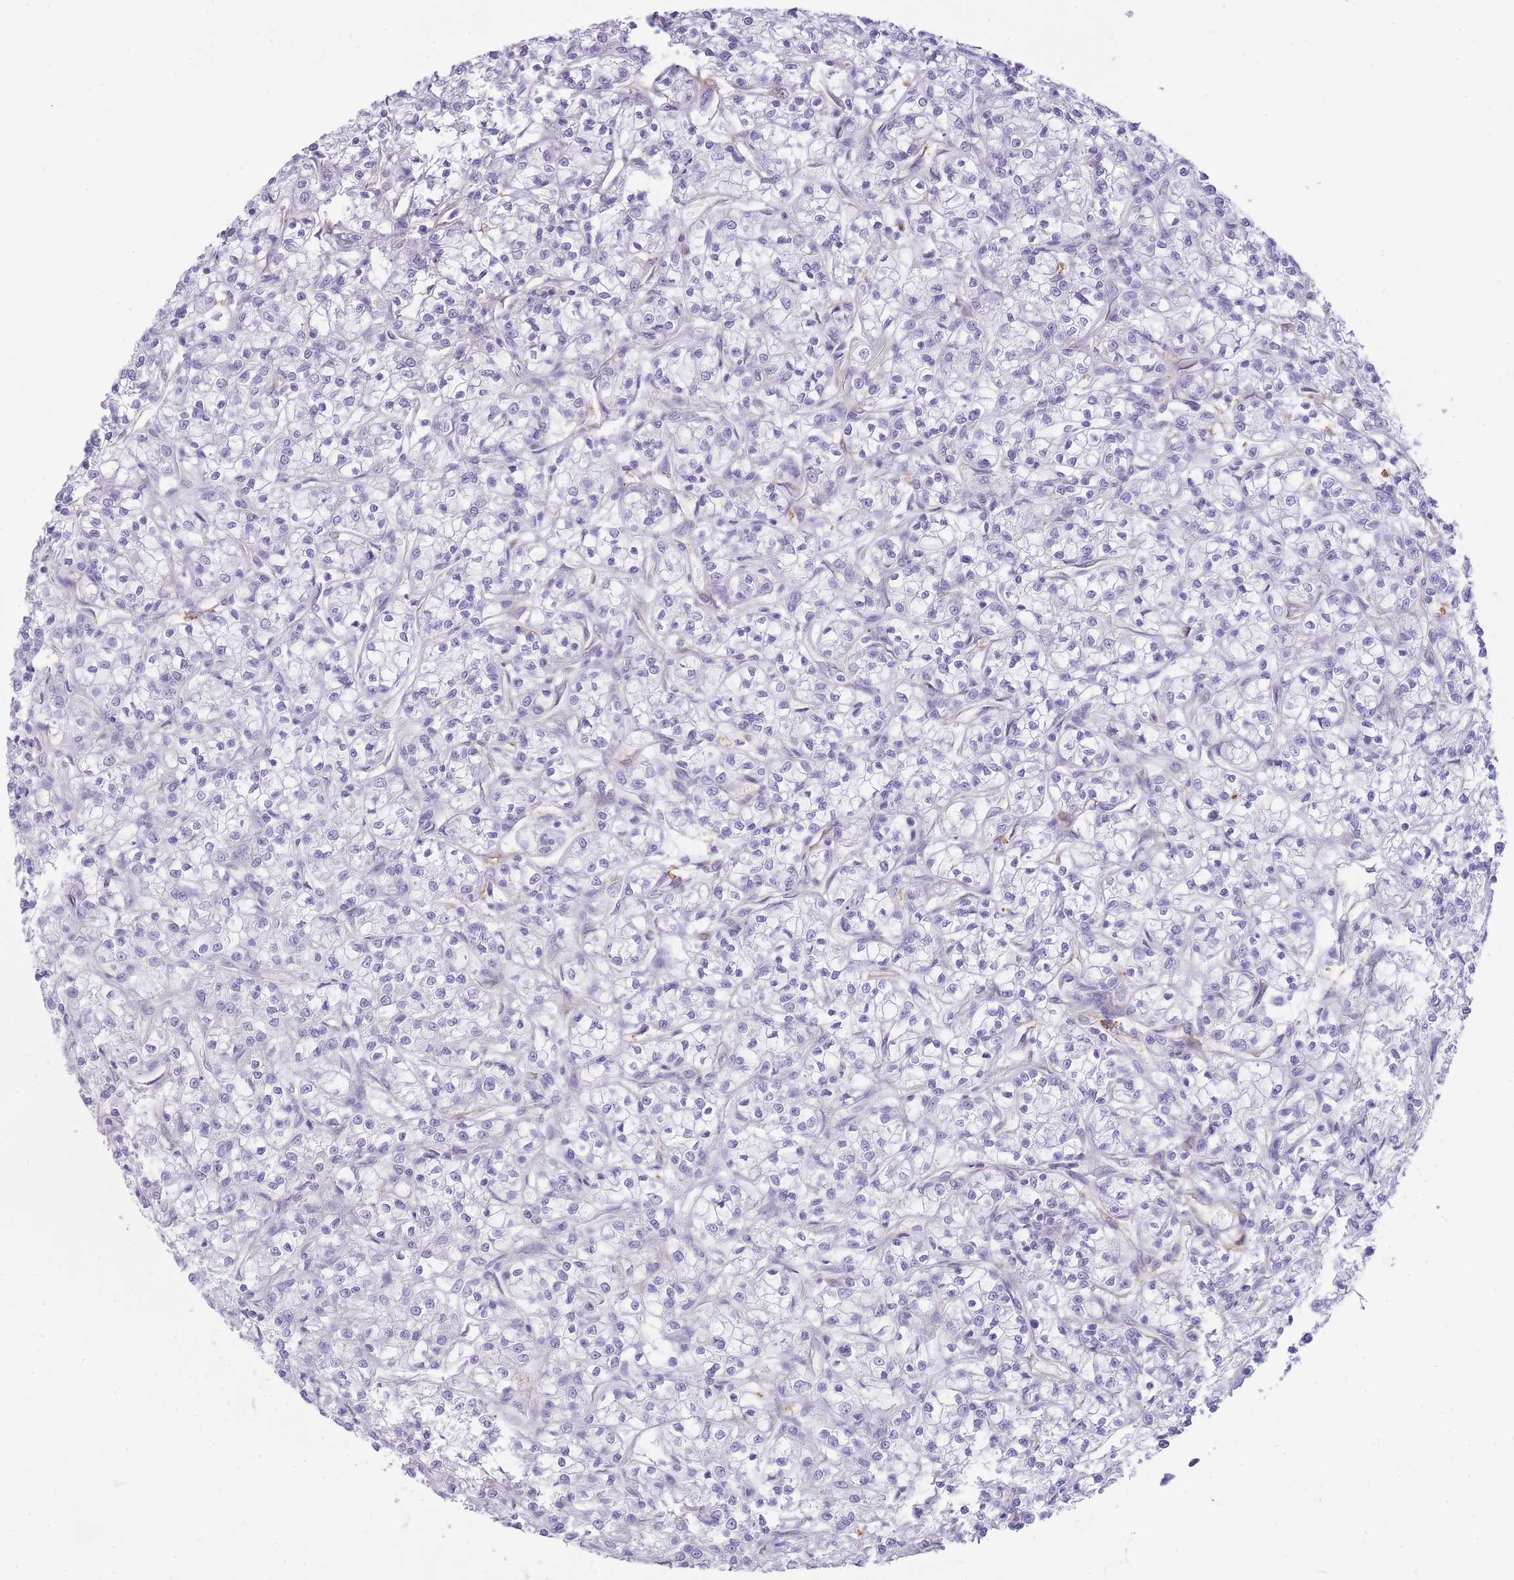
{"staining": {"intensity": "negative", "quantity": "none", "location": "none"}, "tissue": "renal cancer", "cell_type": "Tumor cells", "image_type": "cancer", "snomed": [{"axis": "morphology", "description": "Adenocarcinoma, NOS"}, {"axis": "topography", "description": "Kidney"}], "caption": "There is no significant expression in tumor cells of renal cancer.", "gene": "UTP14A", "patient": {"sex": "female", "age": 59}}